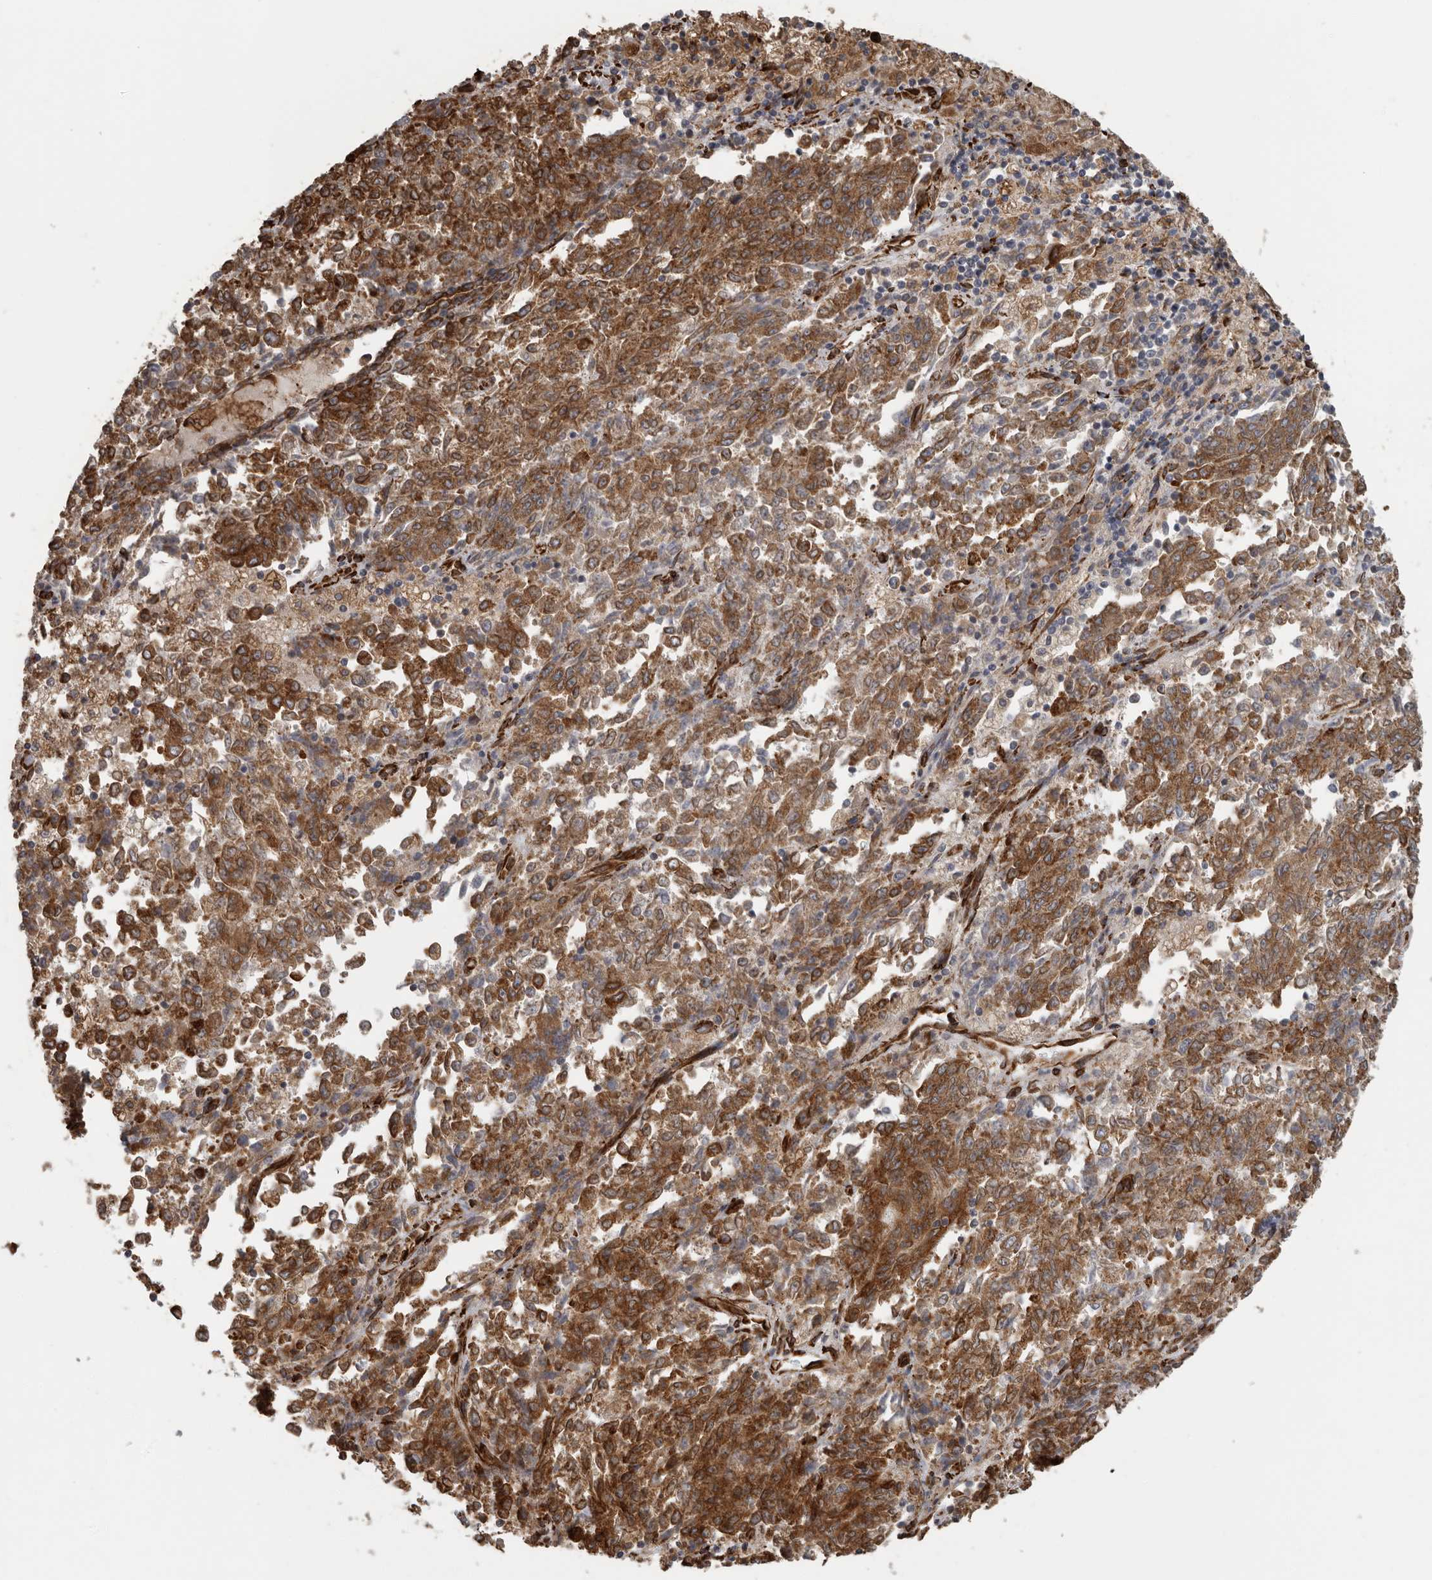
{"staining": {"intensity": "strong", "quantity": ">75%", "location": "cytoplasmic/membranous"}, "tissue": "endometrial cancer", "cell_type": "Tumor cells", "image_type": "cancer", "snomed": [{"axis": "morphology", "description": "Adenocarcinoma, NOS"}, {"axis": "topography", "description": "Endometrium"}], "caption": "Endometrial adenocarcinoma stained with a brown dye reveals strong cytoplasmic/membranous positive staining in approximately >75% of tumor cells.", "gene": "CEP350", "patient": {"sex": "female", "age": 80}}